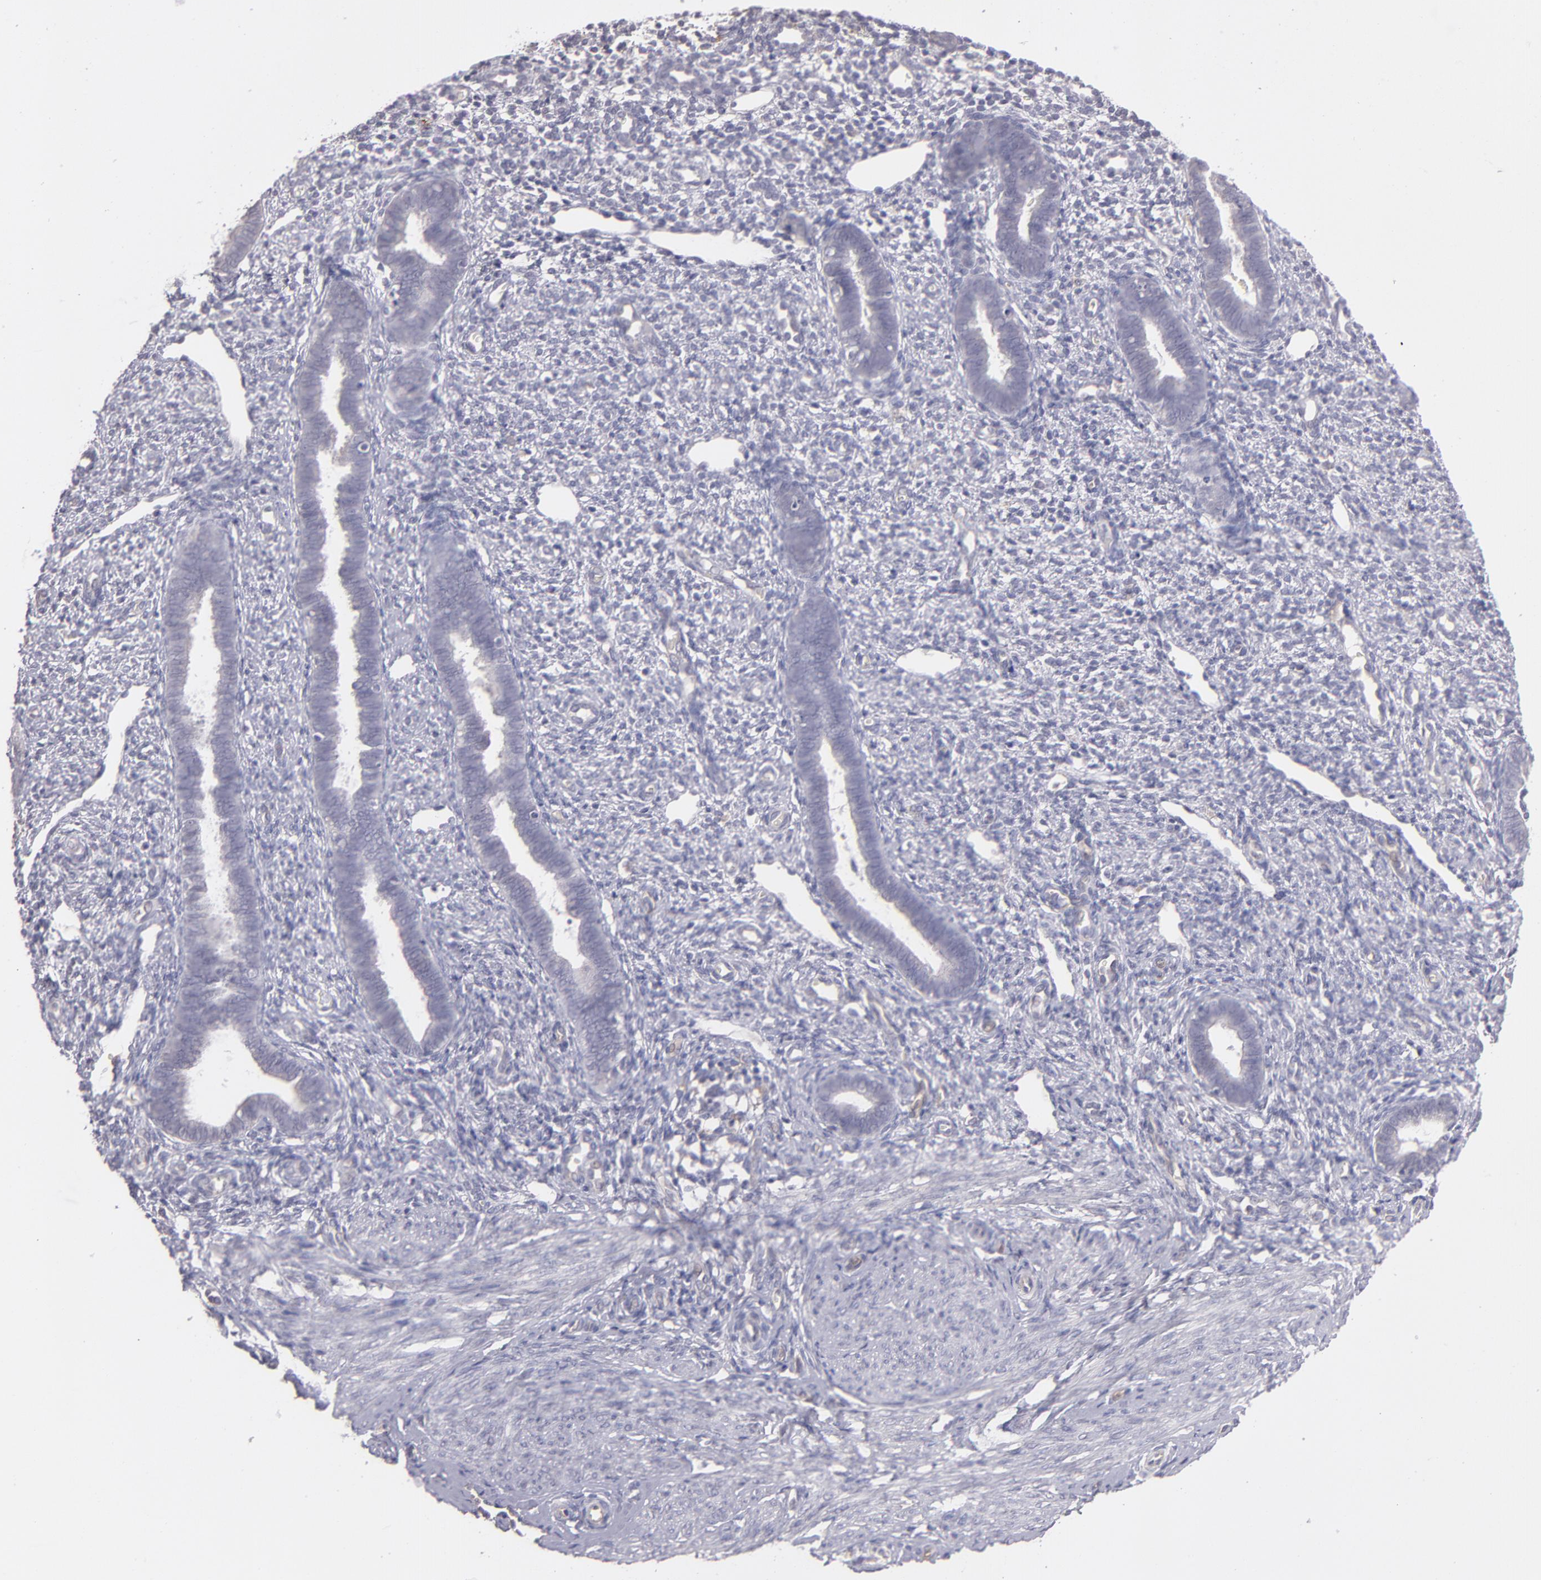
{"staining": {"intensity": "negative", "quantity": "none", "location": "none"}, "tissue": "endometrium", "cell_type": "Cells in endometrial stroma", "image_type": "normal", "snomed": [{"axis": "morphology", "description": "Normal tissue, NOS"}, {"axis": "topography", "description": "Endometrium"}], "caption": "DAB (3,3'-diaminobenzidine) immunohistochemical staining of benign human endometrium reveals no significant expression in cells in endometrial stroma. (Stains: DAB (3,3'-diaminobenzidine) IHC with hematoxylin counter stain, Microscopy: brightfield microscopy at high magnification).", "gene": "THBD", "patient": {"sex": "female", "age": 27}}